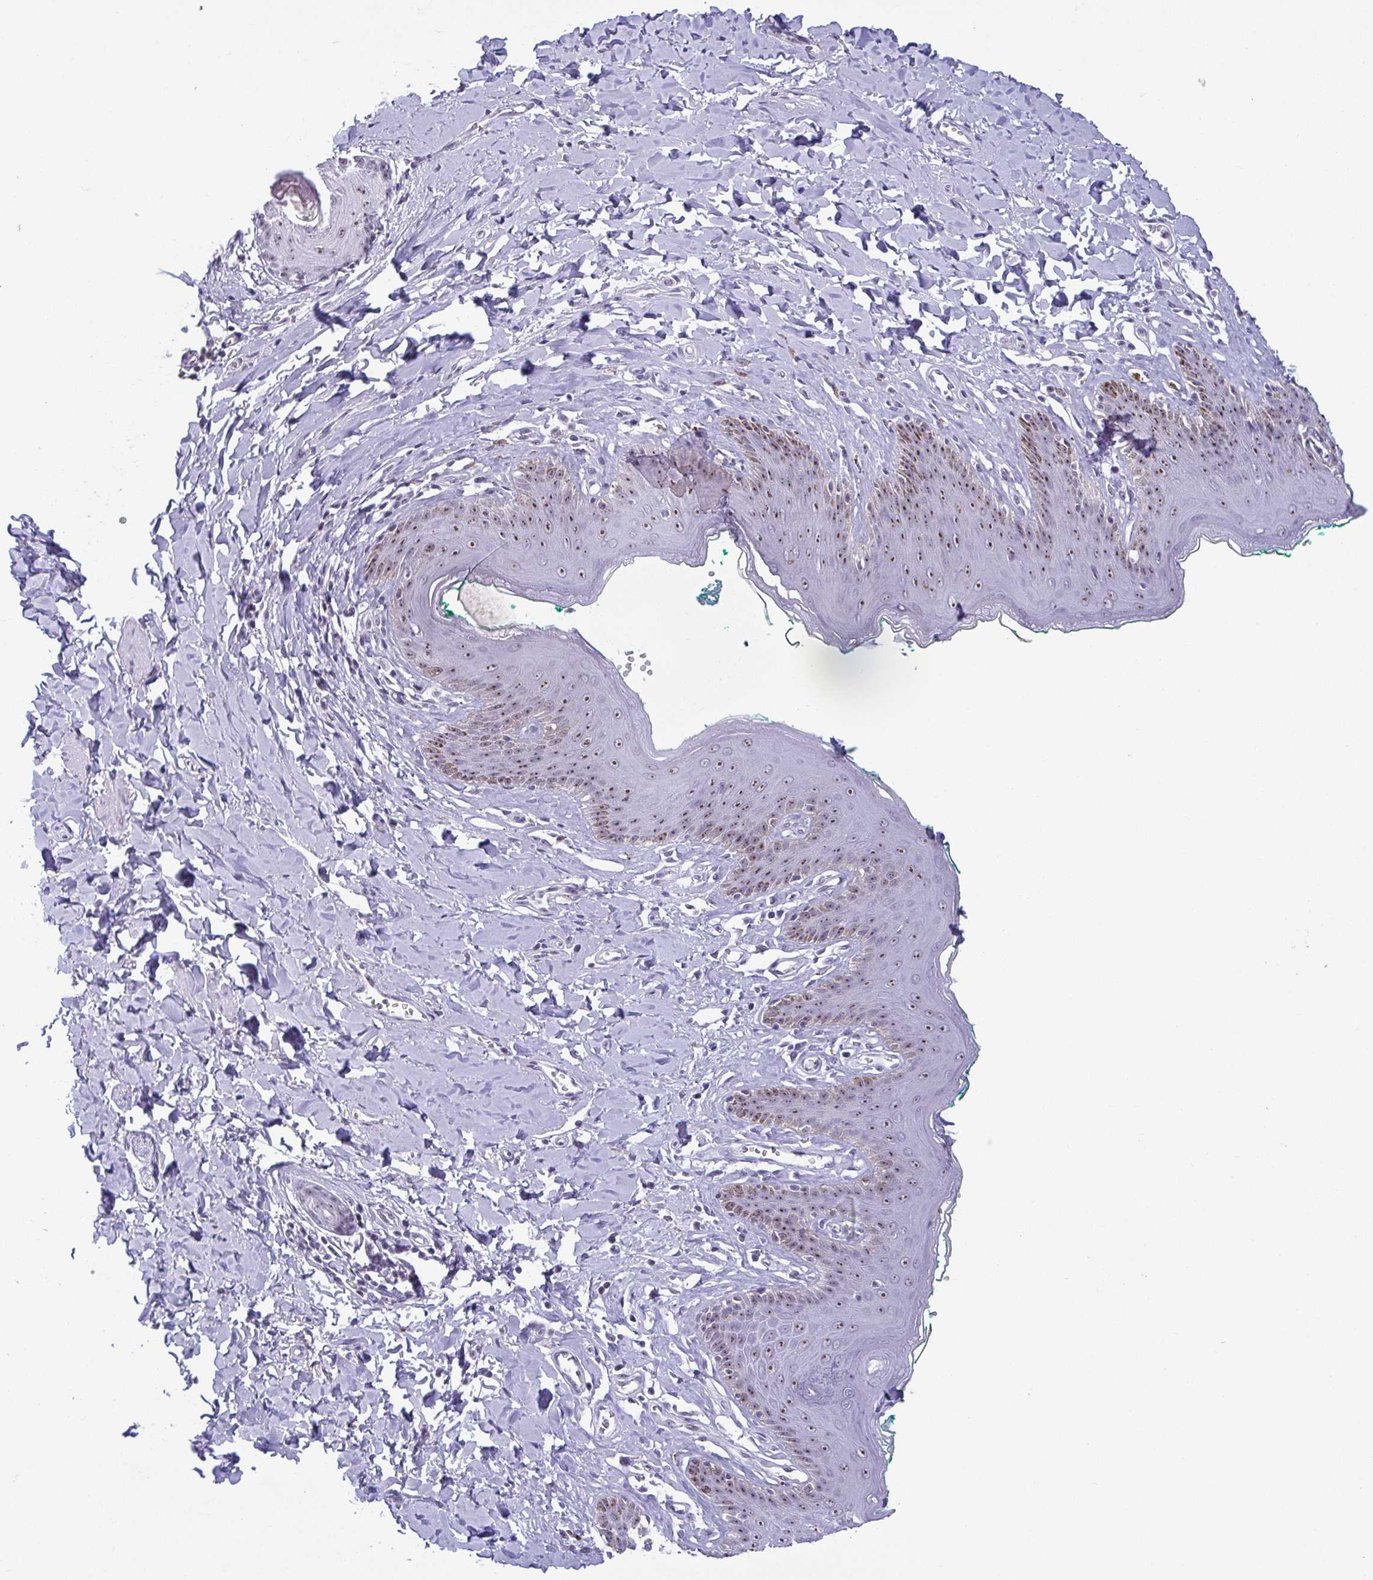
{"staining": {"intensity": "moderate", "quantity": "25%-75%", "location": "nuclear"}, "tissue": "skin", "cell_type": "Epidermal cells", "image_type": "normal", "snomed": [{"axis": "morphology", "description": "Normal tissue, NOS"}, {"axis": "topography", "description": "Vulva"}, {"axis": "topography", "description": "Peripheral nerve tissue"}], "caption": "Benign skin reveals moderate nuclear positivity in approximately 25%-75% of epidermal cells, visualized by immunohistochemistry. Using DAB (3,3'-diaminobenzidine) (brown) and hematoxylin (blue) stains, captured at high magnification using brightfield microscopy.", "gene": "BZW1", "patient": {"sex": "female", "age": 66}}